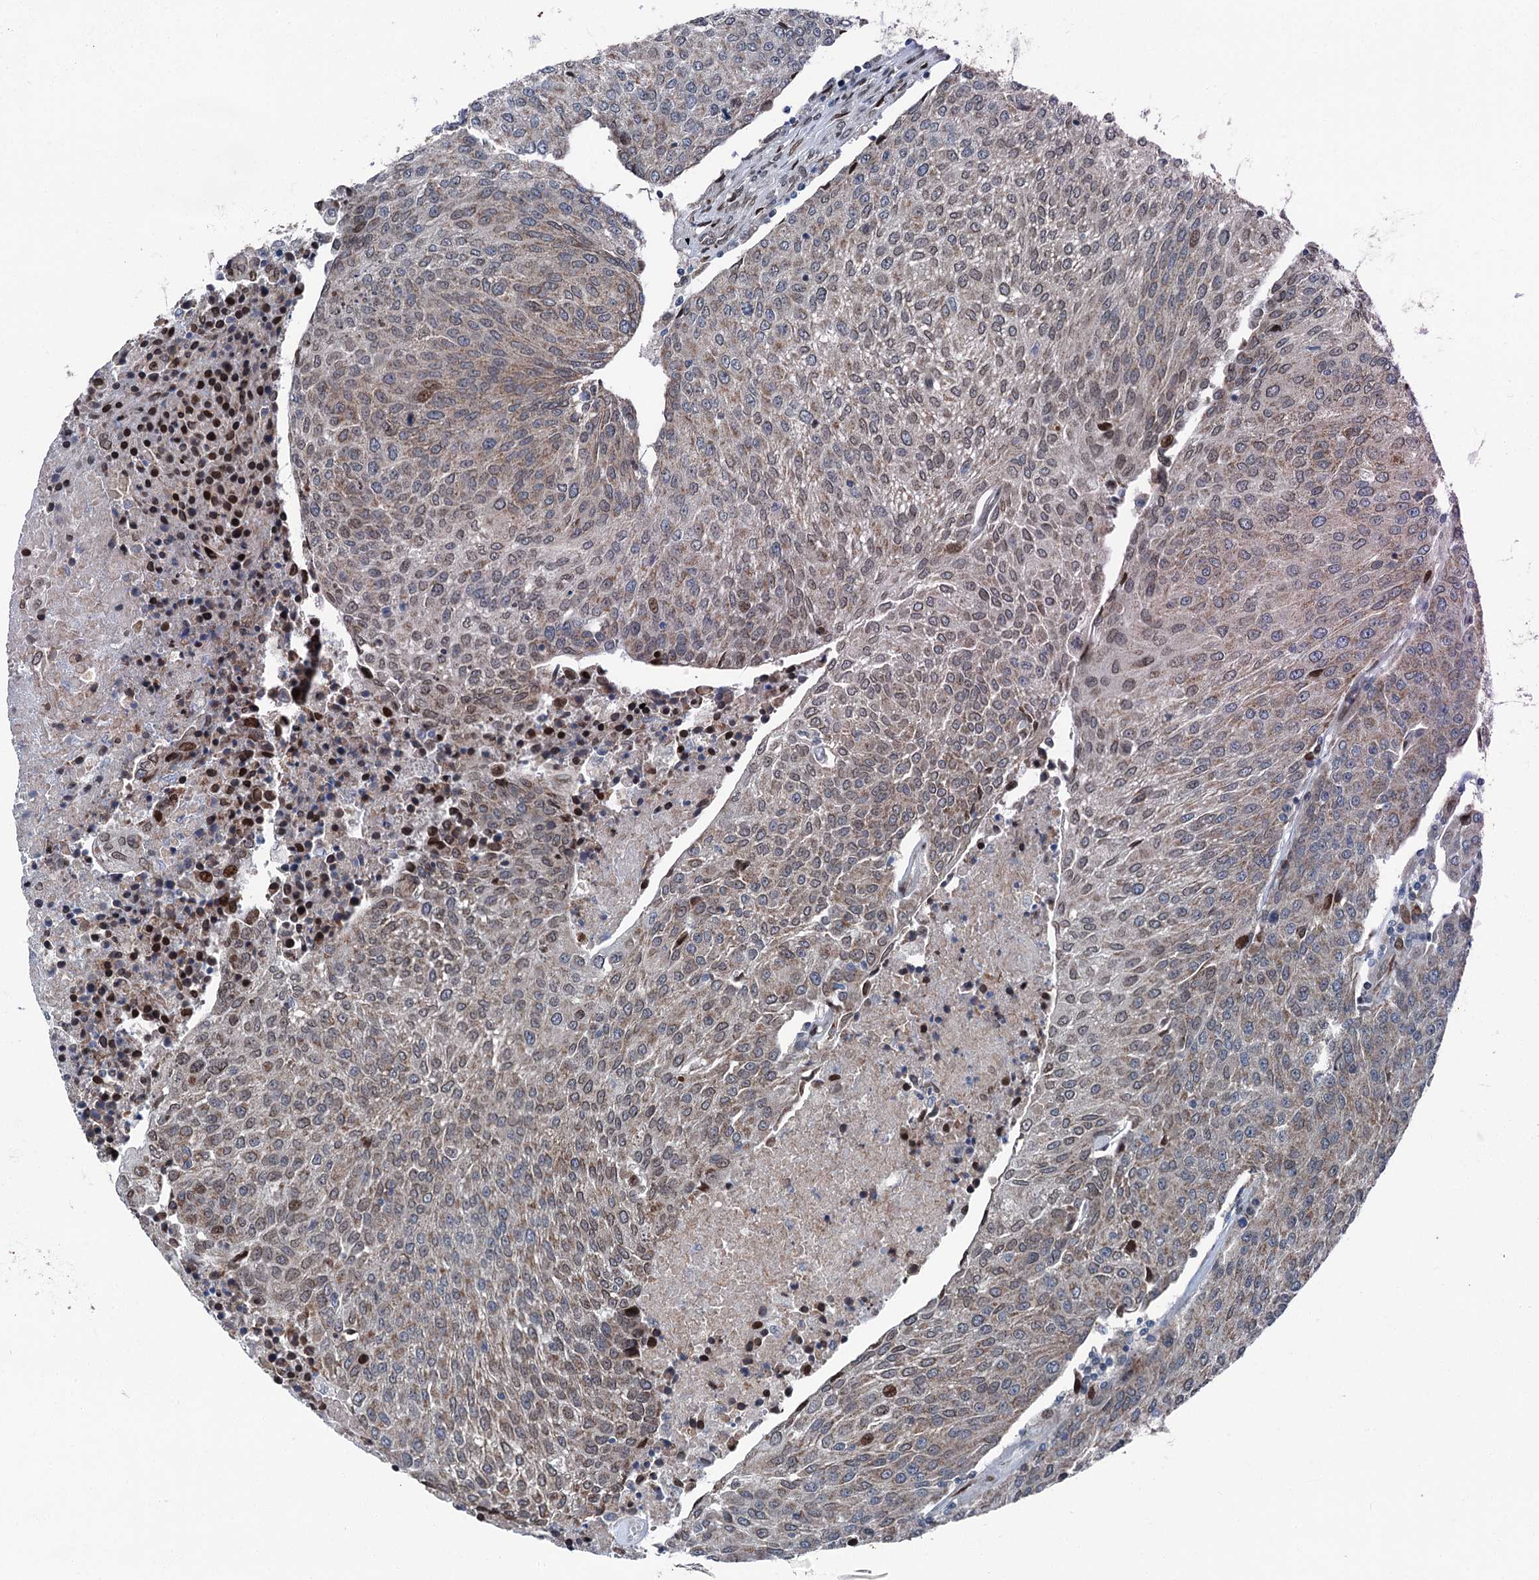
{"staining": {"intensity": "weak", "quantity": ">75%", "location": "cytoplasmic/membranous,nuclear"}, "tissue": "urothelial cancer", "cell_type": "Tumor cells", "image_type": "cancer", "snomed": [{"axis": "morphology", "description": "Urothelial carcinoma, High grade"}, {"axis": "topography", "description": "Urinary bladder"}], "caption": "IHC (DAB) staining of human urothelial cancer exhibits weak cytoplasmic/membranous and nuclear protein staining in about >75% of tumor cells. (Brightfield microscopy of DAB IHC at high magnification).", "gene": "MRPL14", "patient": {"sex": "female", "age": 85}}